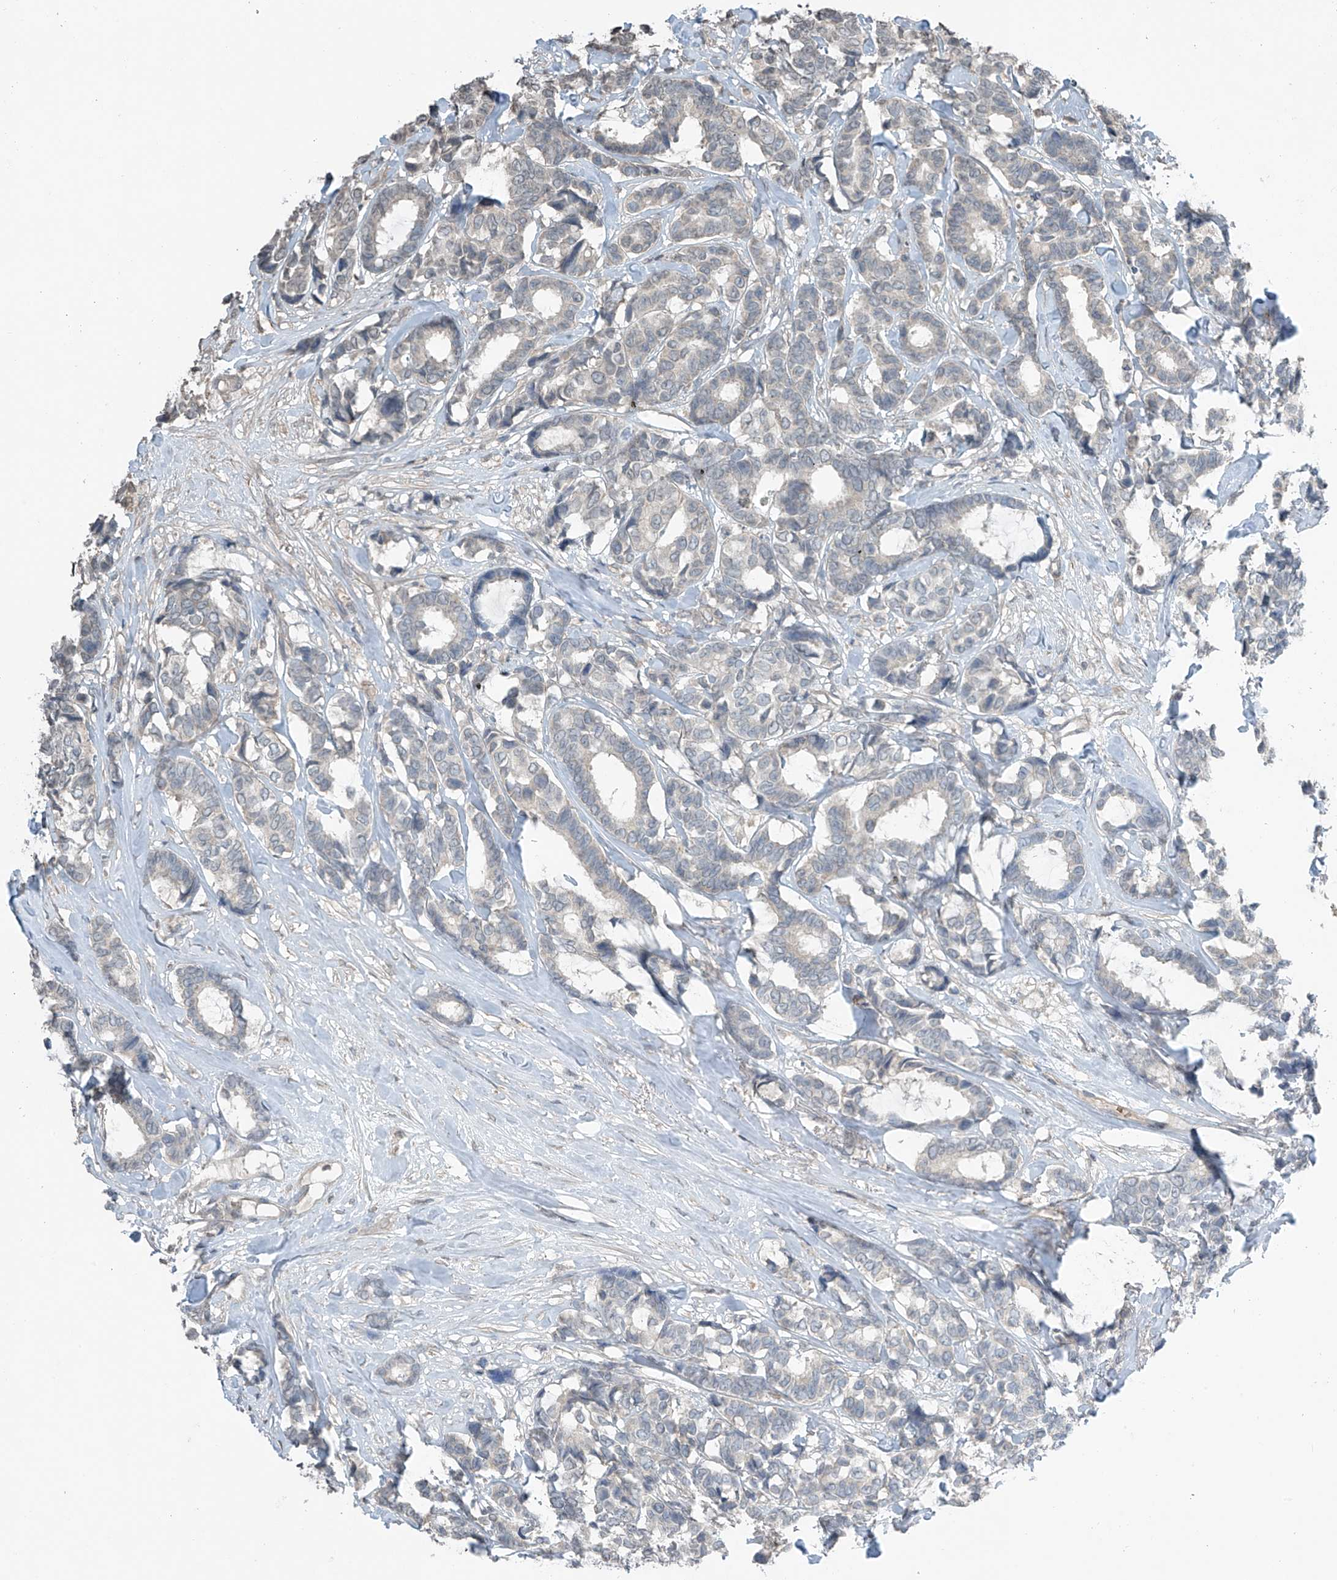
{"staining": {"intensity": "negative", "quantity": "none", "location": "none"}, "tissue": "breast cancer", "cell_type": "Tumor cells", "image_type": "cancer", "snomed": [{"axis": "morphology", "description": "Duct carcinoma"}, {"axis": "topography", "description": "Breast"}], "caption": "IHC of breast cancer (invasive ductal carcinoma) shows no expression in tumor cells. The staining is performed using DAB brown chromogen with nuclei counter-stained in using hematoxylin.", "gene": "HOXA11", "patient": {"sex": "female", "age": 87}}